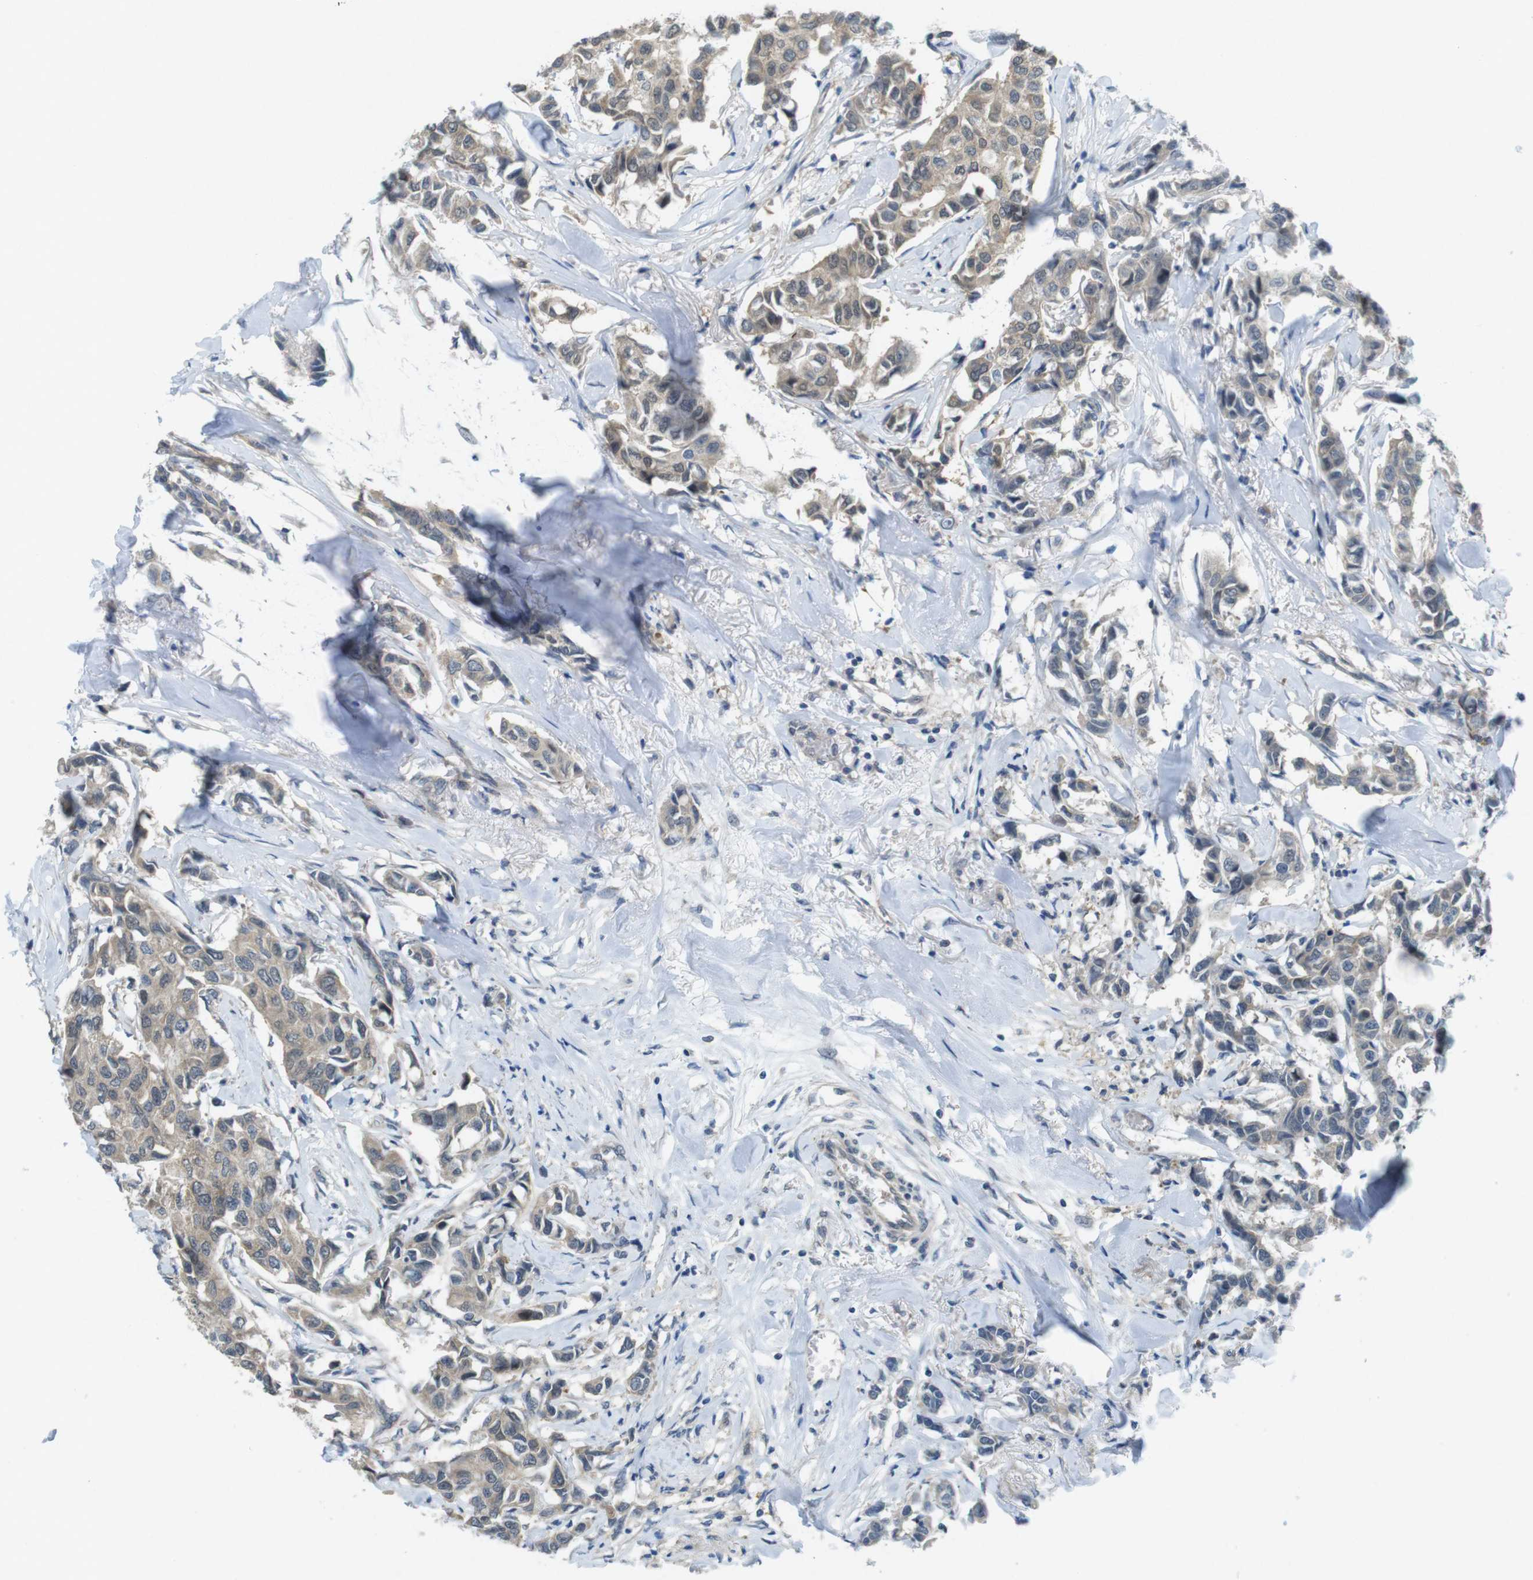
{"staining": {"intensity": "weak", "quantity": ">75%", "location": "cytoplasmic/membranous"}, "tissue": "breast cancer", "cell_type": "Tumor cells", "image_type": "cancer", "snomed": [{"axis": "morphology", "description": "Duct carcinoma"}, {"axis": "topography", "description": "Breast"}], "caption": "Immunohistochemical staining of human breast infiltrating ductal carcinoma demonstrates weak cytoplasmic/membranous protein expression in approximately >75% of tumor cells. The staining was performed using DAB to visualize the protein expression in brown, while the nuclei were stained in blue with hematoxylin (Magnification: 20x).", "gene": "SUGT1", "patient": {"sex": "female", "age": 80}}